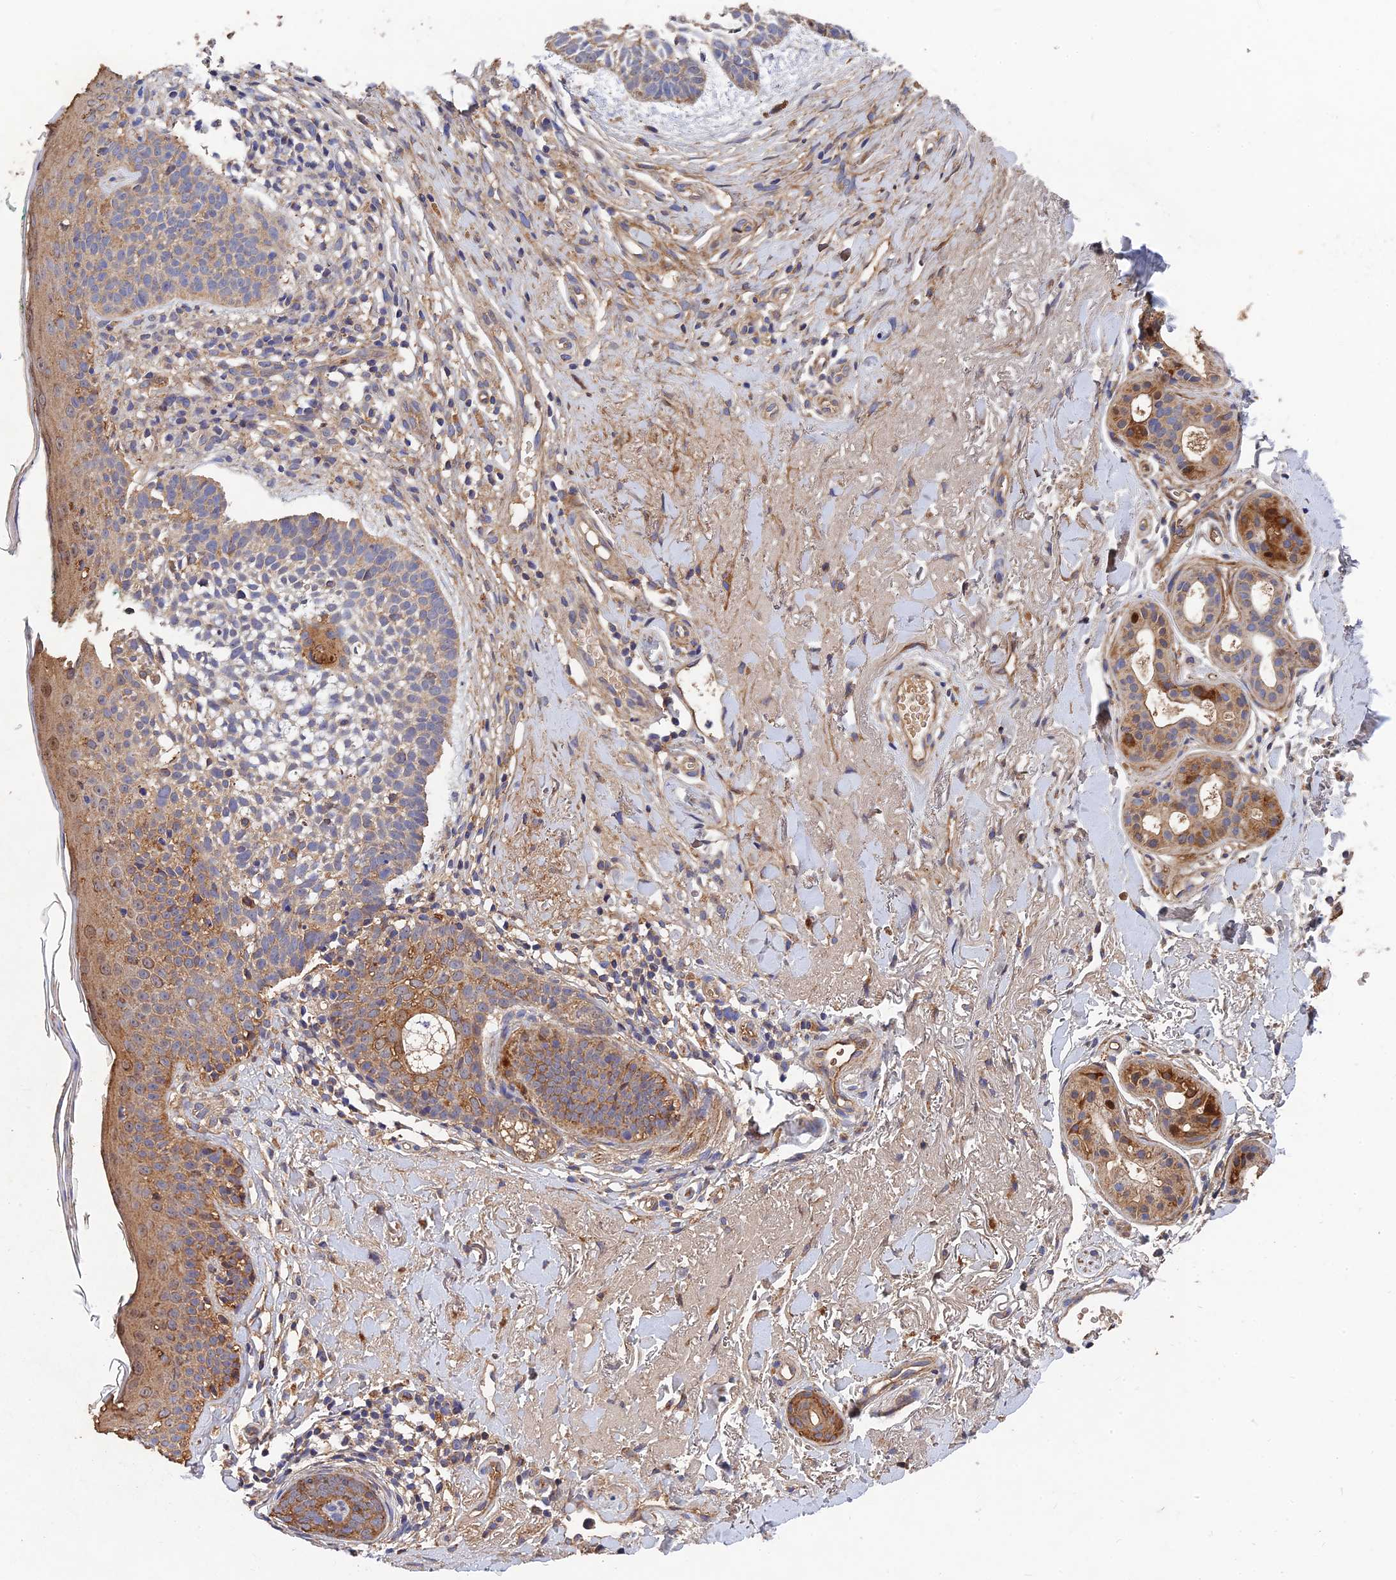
{"staining": {"intensity": "moderate", "quantity": "<25%", "location": "cytoplasmic/membranous"}, "tissue": "skin cancer", "cell_type": "Tumor cells", "image_type": "cancer", "snomed": [{"axis": "morphology", "description": "Basal cell carcinoma"}, {"axis": "topography", "description": "Skin"}], "caption": "A brown stain highlights moderate cytoplasmic/membranous positivity of a protein in human skin basal cell carcinoma tumor cells. The protein of interest is shown in brown color, while the nuclei are stained blue.", "gene": "SLC38A11", "patient": {"sex": "male", "age": 71}}